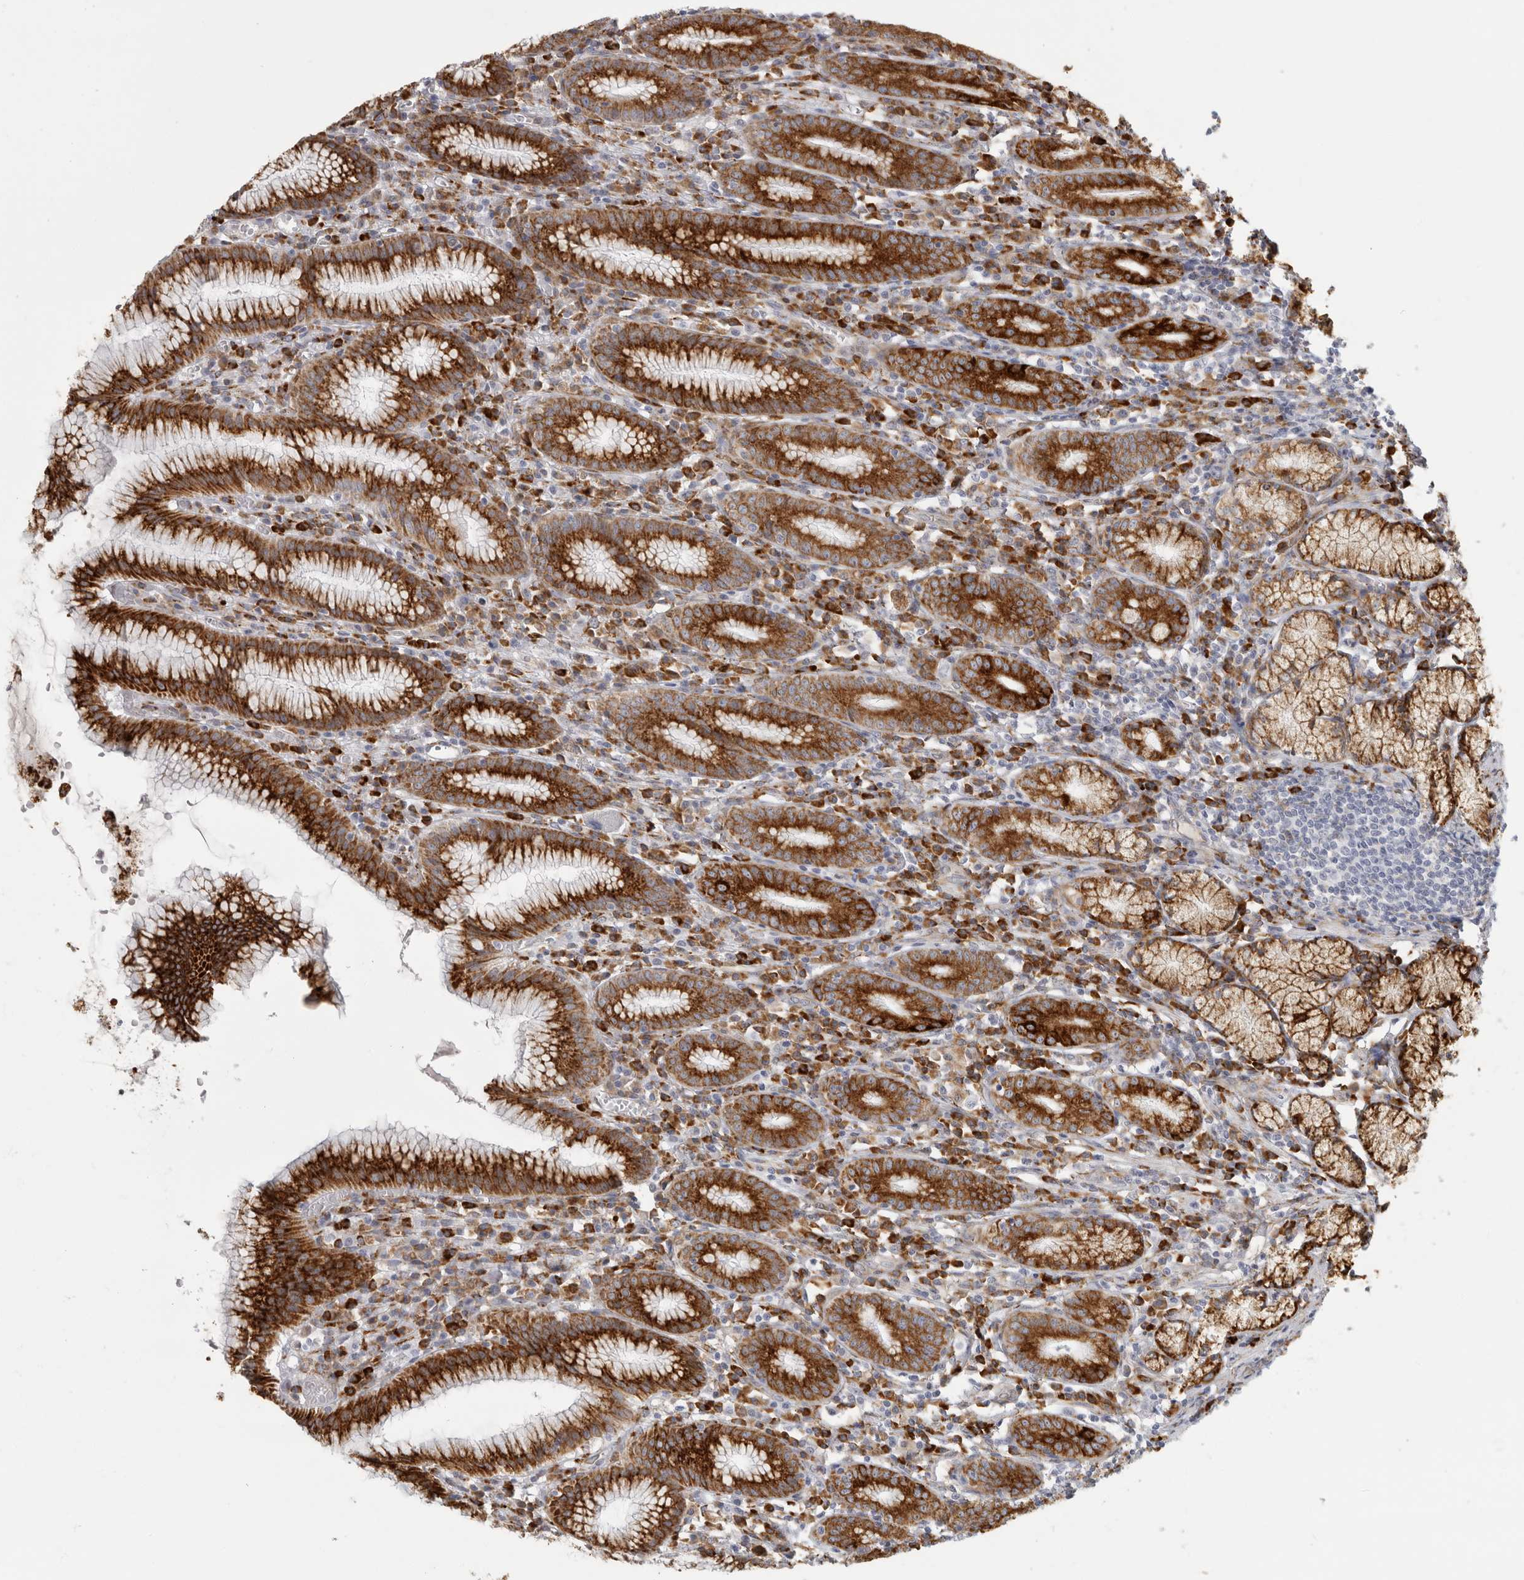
{"staining": {"intensity": "strong", "quantity": ">75%", "location": "cytoplasmic/membranous"}, "tissue": "stomach", "cell_type": "Glandular cells", "image_type": "normal", "snomed": [{"axis": "morphology", "description": "Normal tissue, NOS"}, {"axis": "topography", "description": "Stomach"}], "caption": "Brown immunohistochemical staining in normal stomach shows strong cytoplasmic/membranous staining in about >75% of glandular cells.", "gene": "OSTN", "patient": {"sex": "male", "age": 55}}